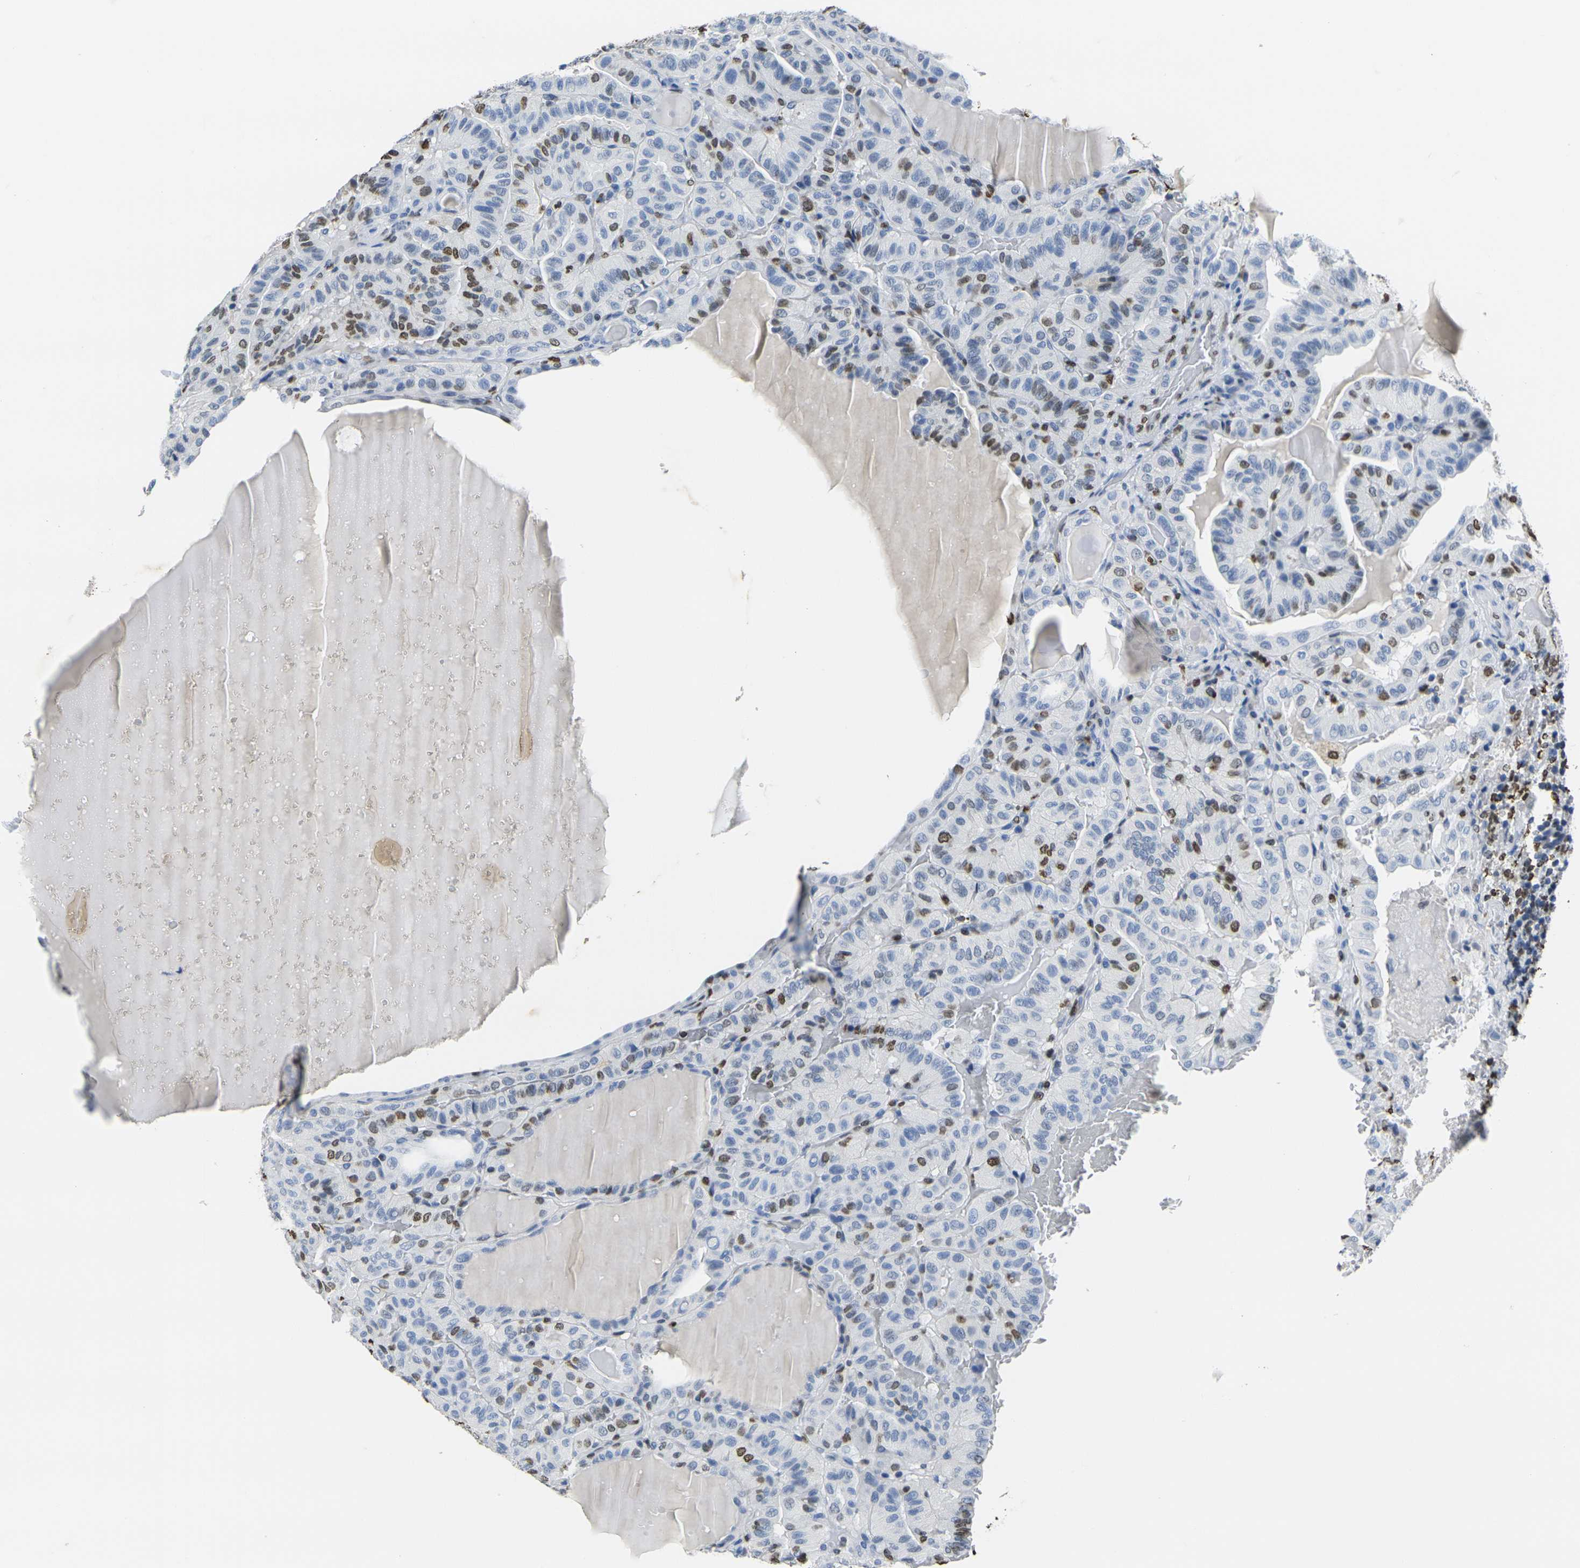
{"staining": {"intensity": "strong", "quantity": "<25%", "location": "nuclear"}, "tissue": "thyroid cancer", "cell_type": "Tumor cells", "image_type": "cancer", "snomed": [{"axis": "morphology", "description": "Papillary adenocarcinoma, NOS"}, {"axis": "topography", "description": "Thyroid gland"}], "caption": "Human thyroid papillary adenocarcinoma stained with a brown dye displays strong nuclear positive staining in approximately <25% of tumor cells.", "gene": "DRAXIN", "patient": {"sex": "male", "age": 77}}